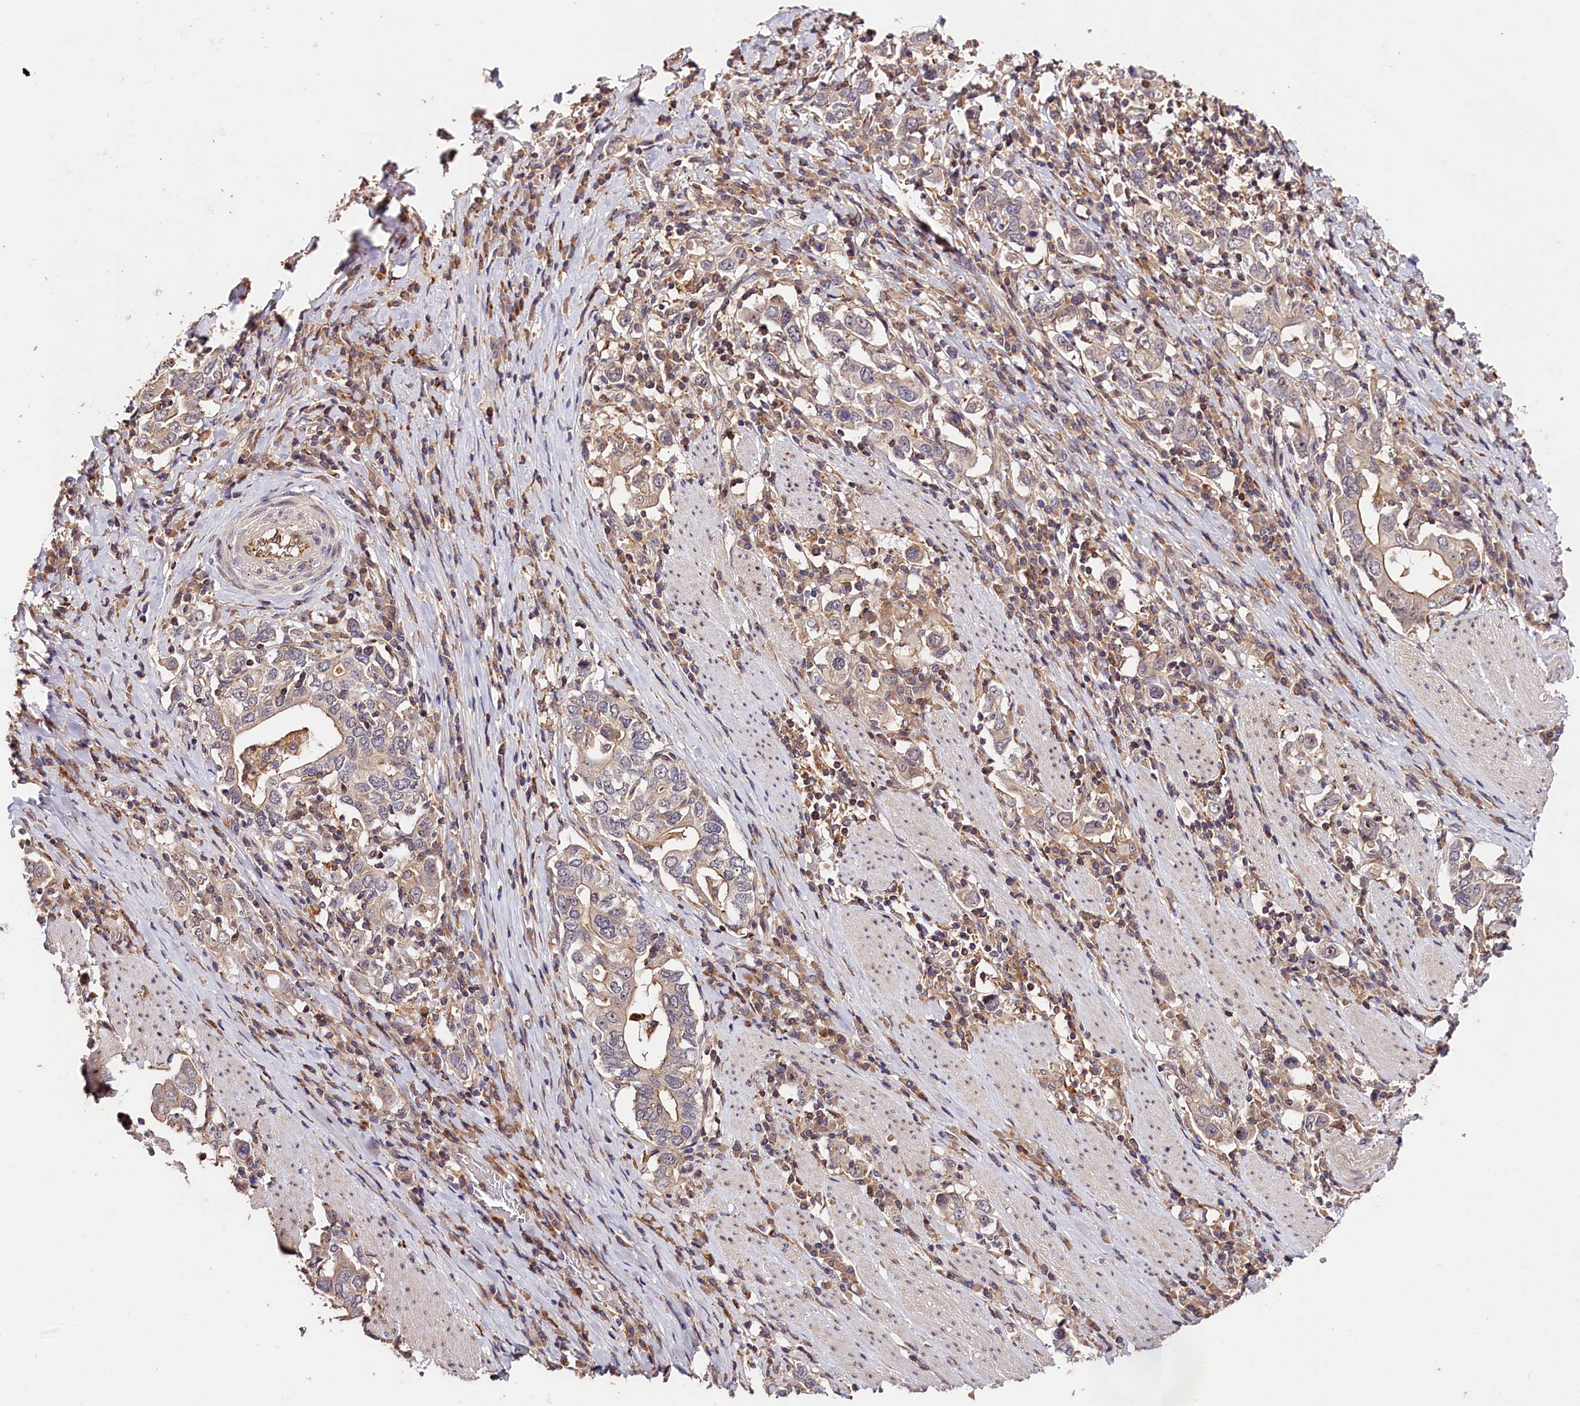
{"staining": {"intensity": "negative", "quantity": "none", "location": "none"}, "tissue": "stomach cancer", "cell_type": "Tumor cells", "image_type": "cancer", "snomed": [{"axis": "morphology", "description": "Adenocarcinoma, NOS"}, {"axis": "topography", "description": "Stomach, upper"}, {"axis": "topography", "description": "Stomach"}], "caption": "Micrograph shows no significant protein staining in tumor cells of adenocarcinoma (stomach).", "gene": "CACNA1H", "patient": {"sex": "male", "age": 62}}